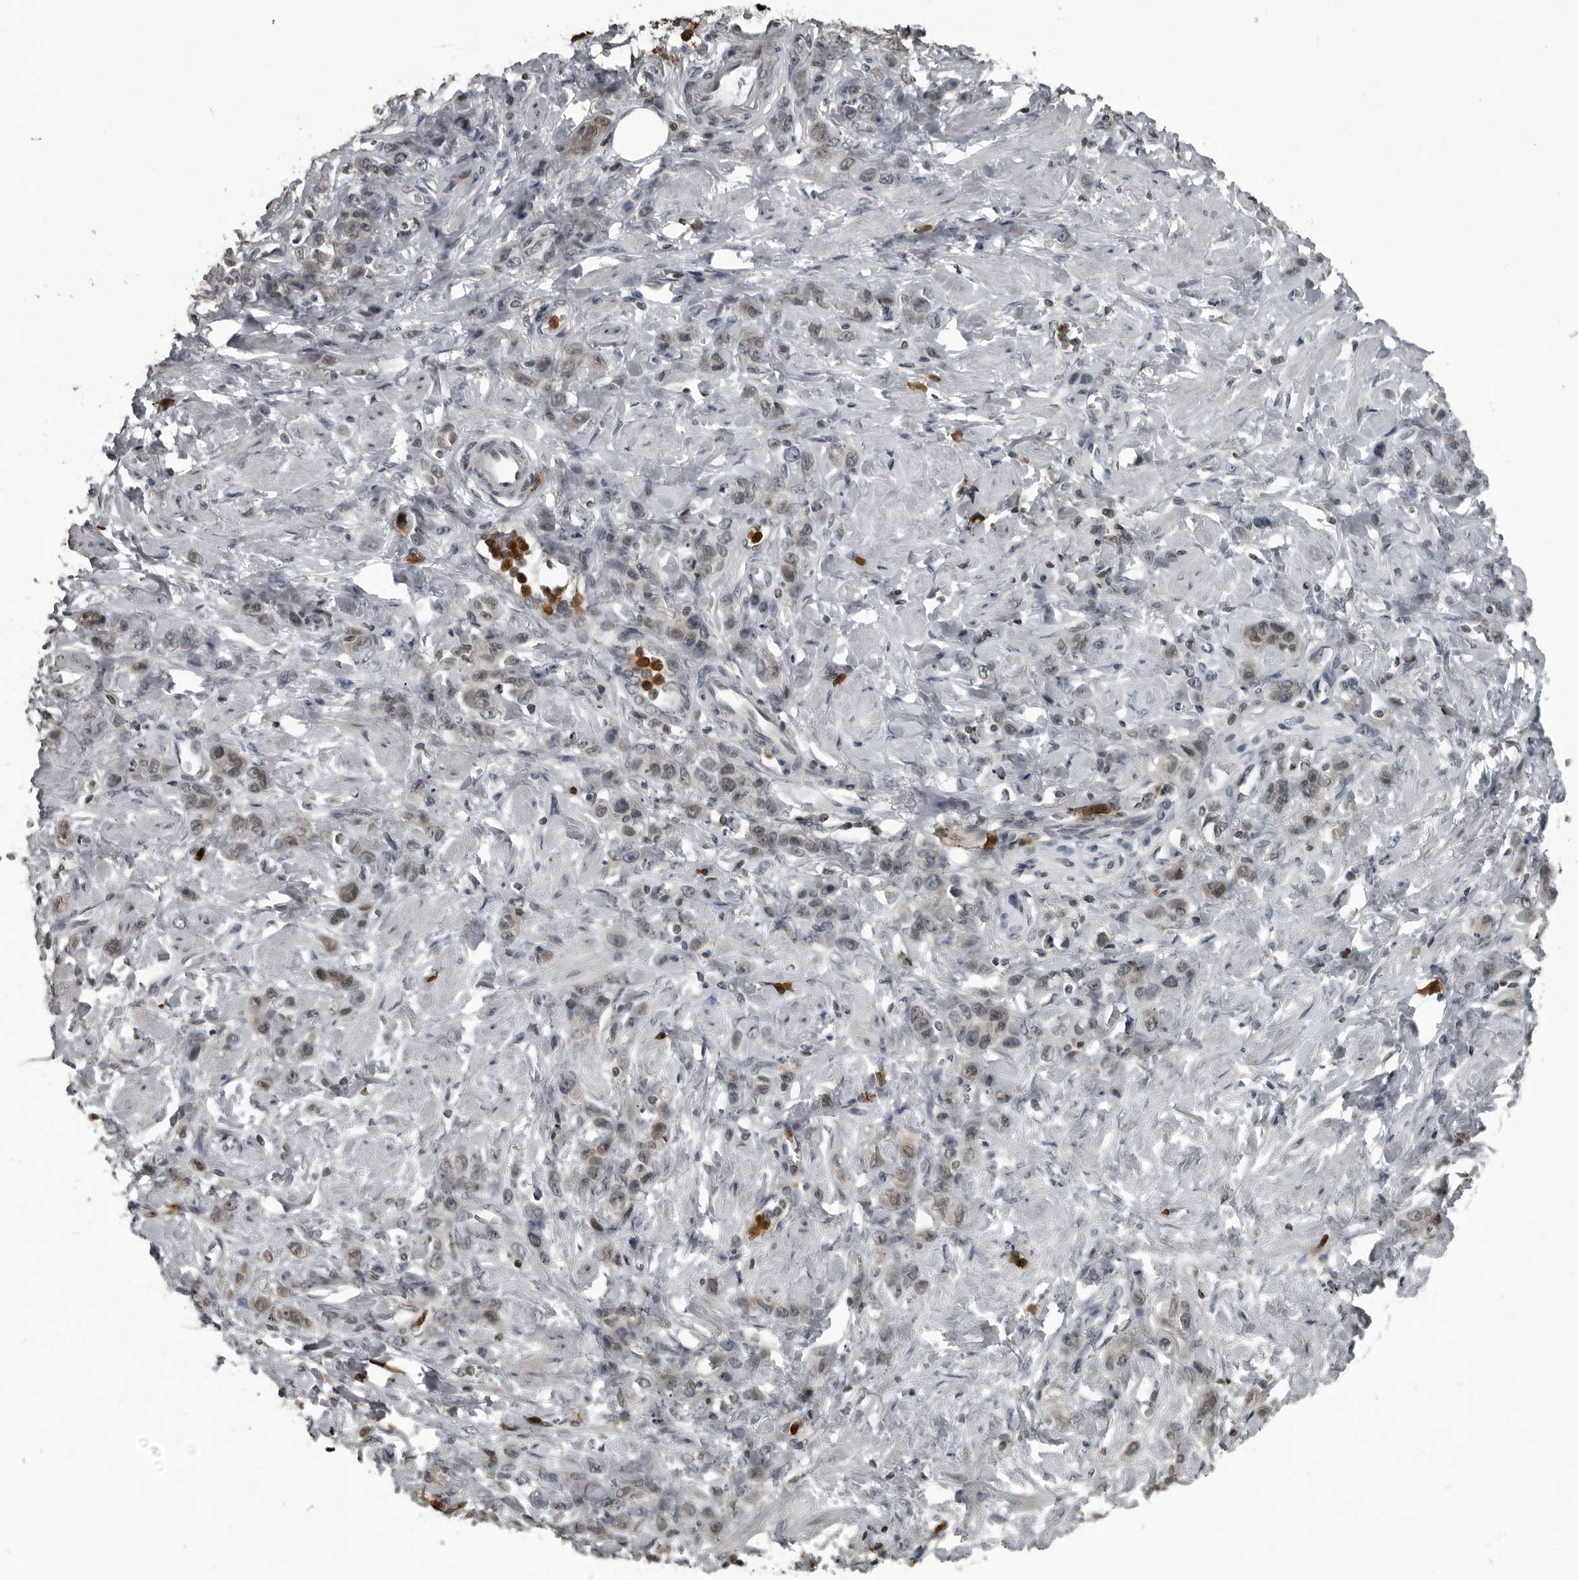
{"staining": {"intensity": "weak", "quantity": ">75%", "location": "cytoplasmic/membranous,nuclear"}, "tissue": "stomach cancer", "cell_type": "Tumor cells", "image_type": "cancer", "snomed": [{"axis": "morphology", "description": "Adenocarcinoma, NOS"}, {"axis": "topography", "description": "Stomach"}], "caption": "The image demonstrates immunohistochemical staining of stomach adenocarcinoma. There is weak cytoplasmic/membranous and nuclear expression is present in approximately >75% of tumor cells.", "gene": "RTCA", "patient": {"sex": "male", "age": 82}}